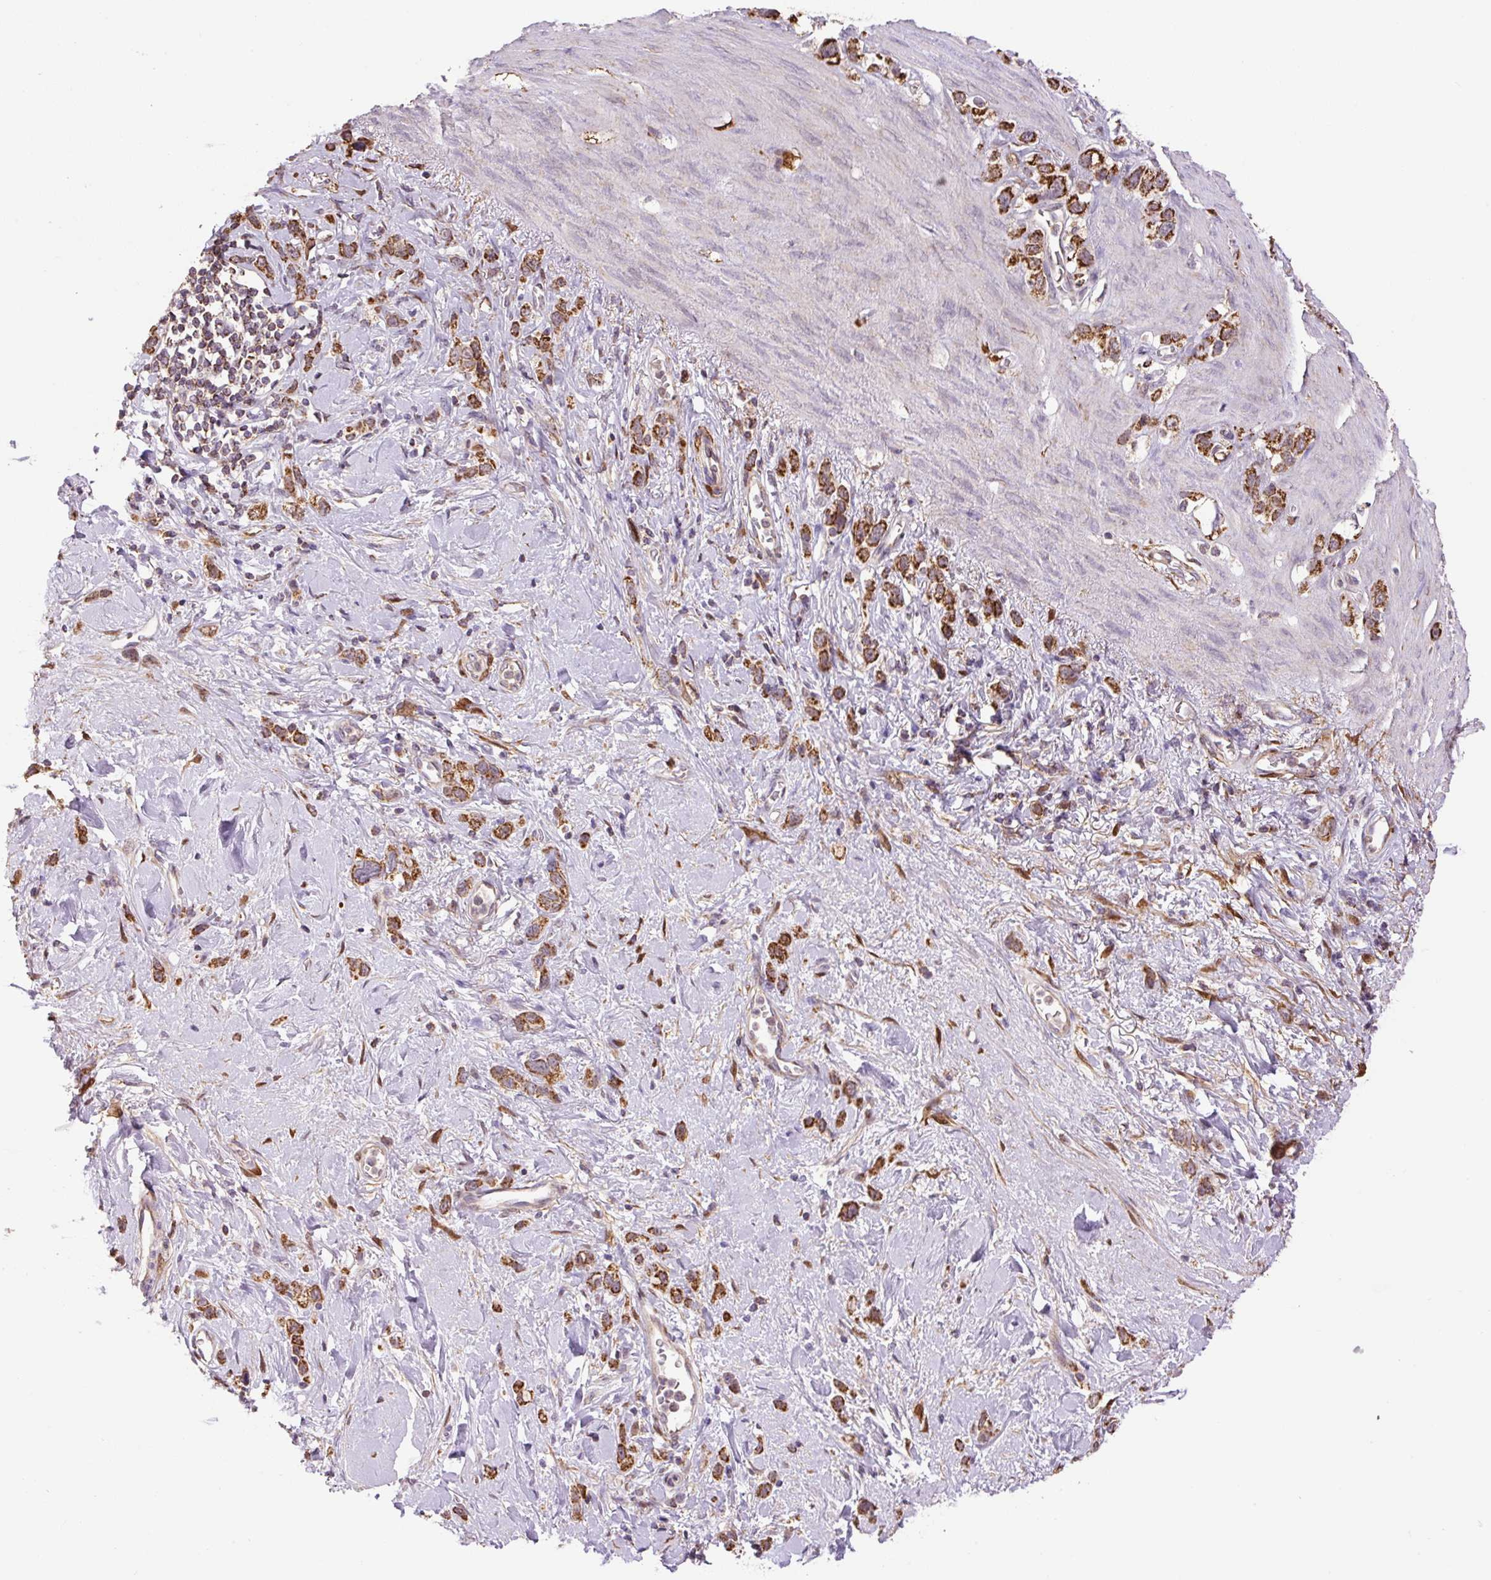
{"staining": {"intensity": "moderate", "quantity": ">75%", "location": "cytoplasmic/membranous"}, "tissue": "stomach cancer", "cell_type": "Tumor cells", "image_type": "cancer", "snomed": [{"axis": "morphology", "description": "Adenocarcinoma, NOS"}, {"axis": "topography", "description": "Stomach"}], "caption": "Stomach cancer tissue exhibits moderate cytoplasmic/membranous staining in about >75% of tumor cells, visualized by immunohistochemistry.", "gene": "SGF29", "patient": {"sex": "female", "age": 65}}